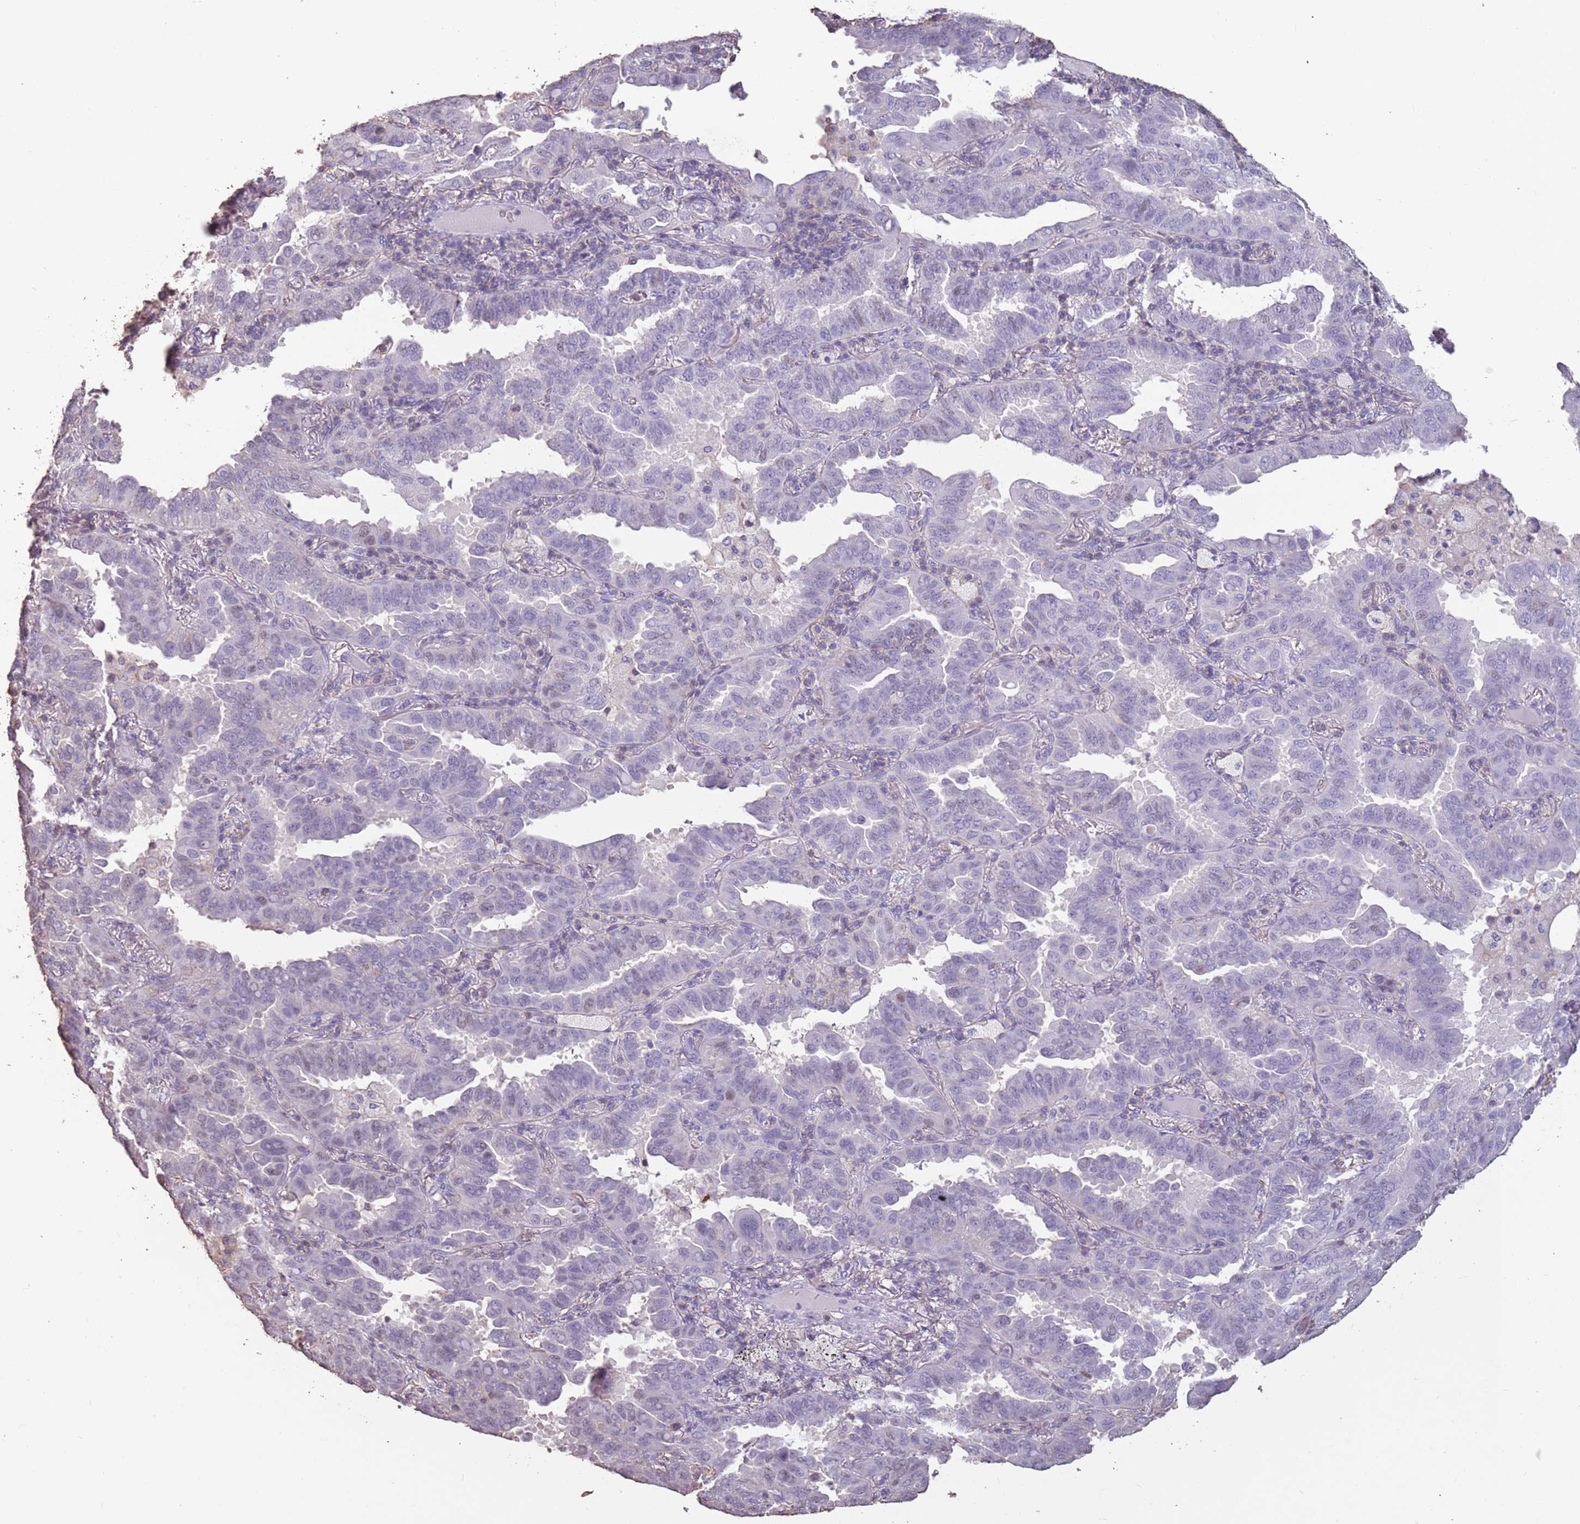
{"staining": {"intensity": "negative", "quantity": "none", "location": "none"}, "tissue": "lung cancer", "cell_type": "Tumor cells", "image_type": "cancer", "snomed": [{"axis": "morphology", "description": "Adenocarcinoma, NOS"}, {"axis": "topography", "description": "Lung"}], "caption": "The IHC photomicrograph has no significant positivity in tumor cells of adenocarcinoma (lung) tissue.", "gene": "SUN5", "patient": {"sex": "male", "age": 64}}